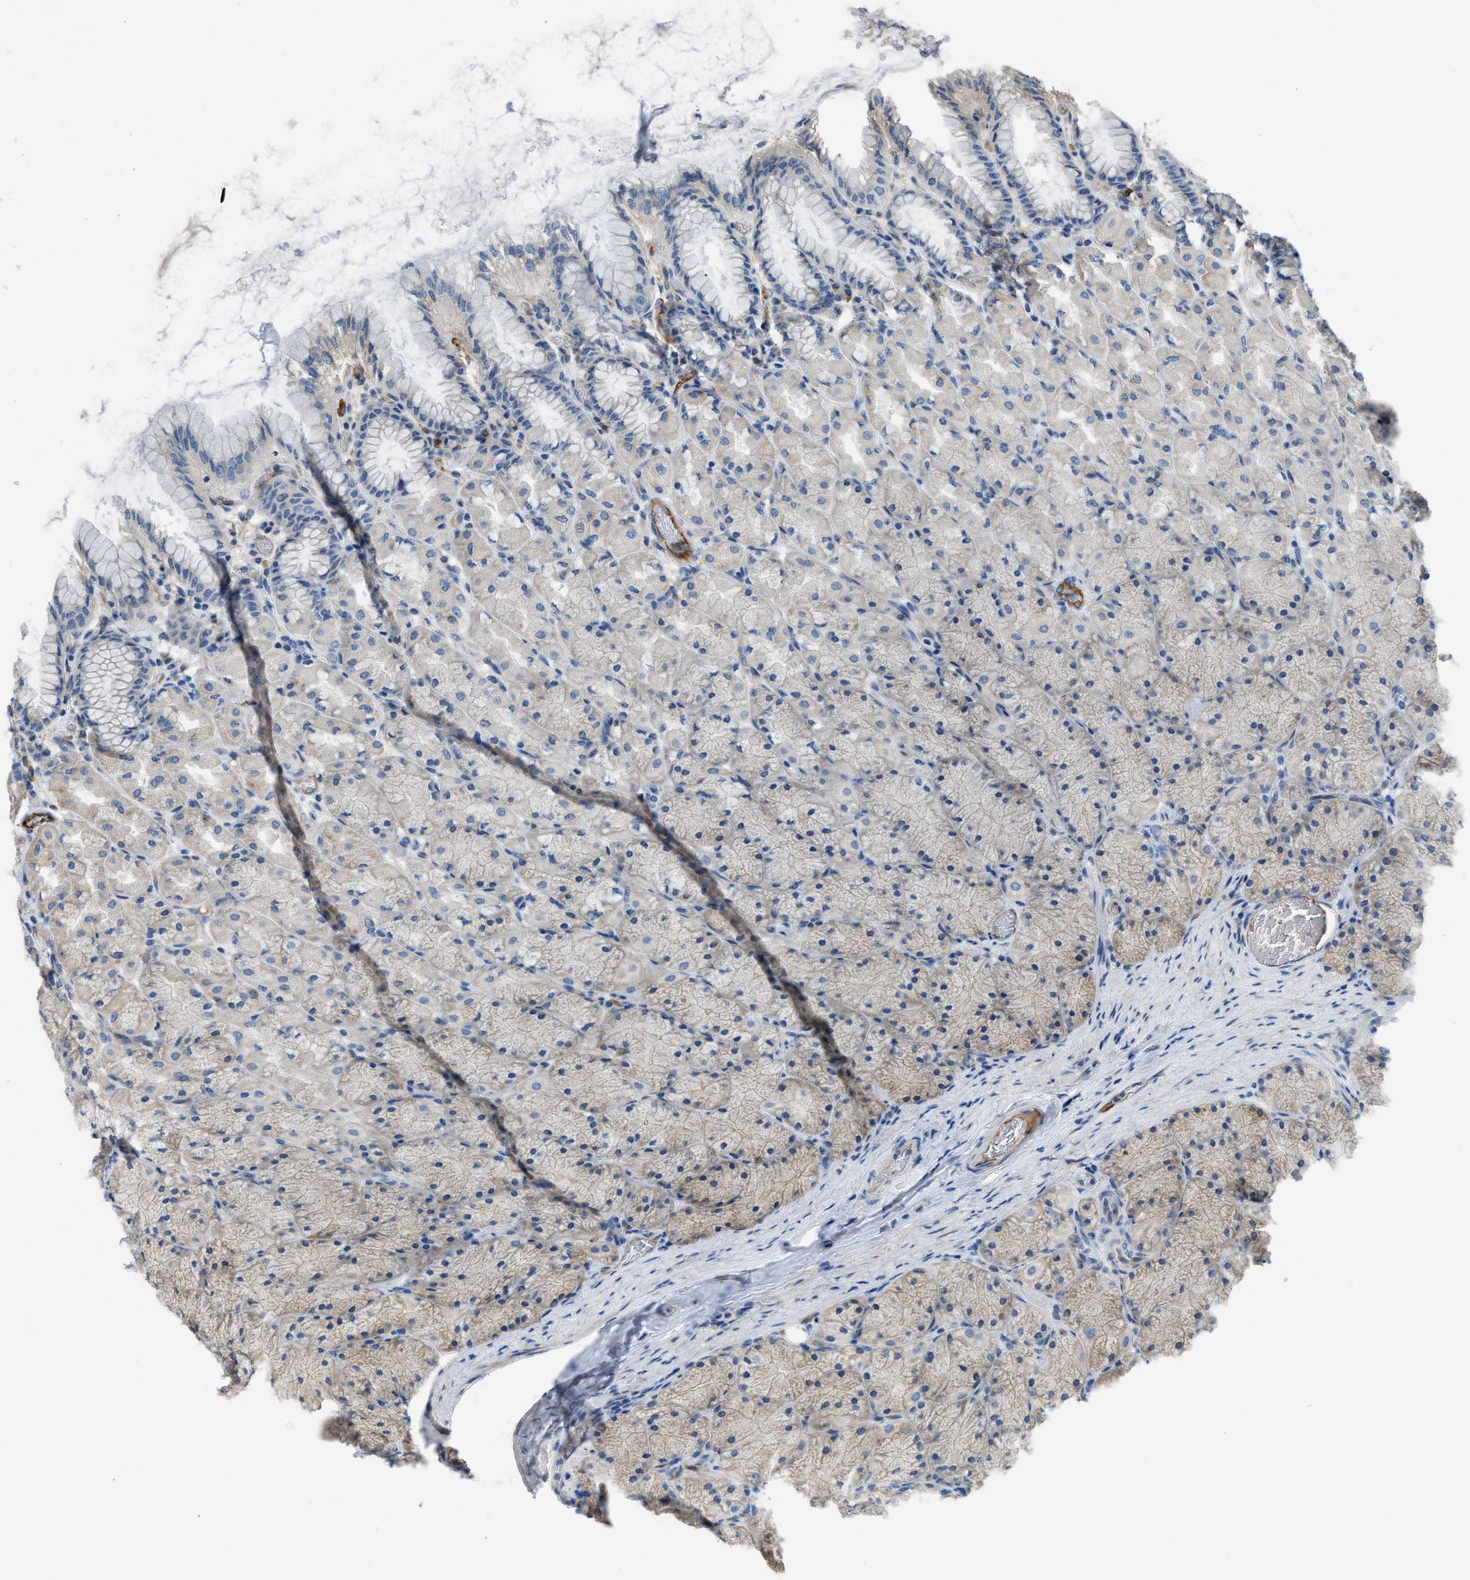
{"staining": {"intensity": "weak", "quantity": "25%-75%", "location": "cytoplasmic/membranous"}, "tissue": "stomach", "cell_type": "Glandular cells", "image_type": "normal", "snomed": [{"axis": "morphology", "description": "Normal tissue, NOS"}, {"axis": "topography", "description": "Stomach, upper"}], "caption": "Stomach stained with a protein marker shows weak staining in glandular cells.", "gene": "GGCX", "patient": {"sex": "female", "age": 56}}